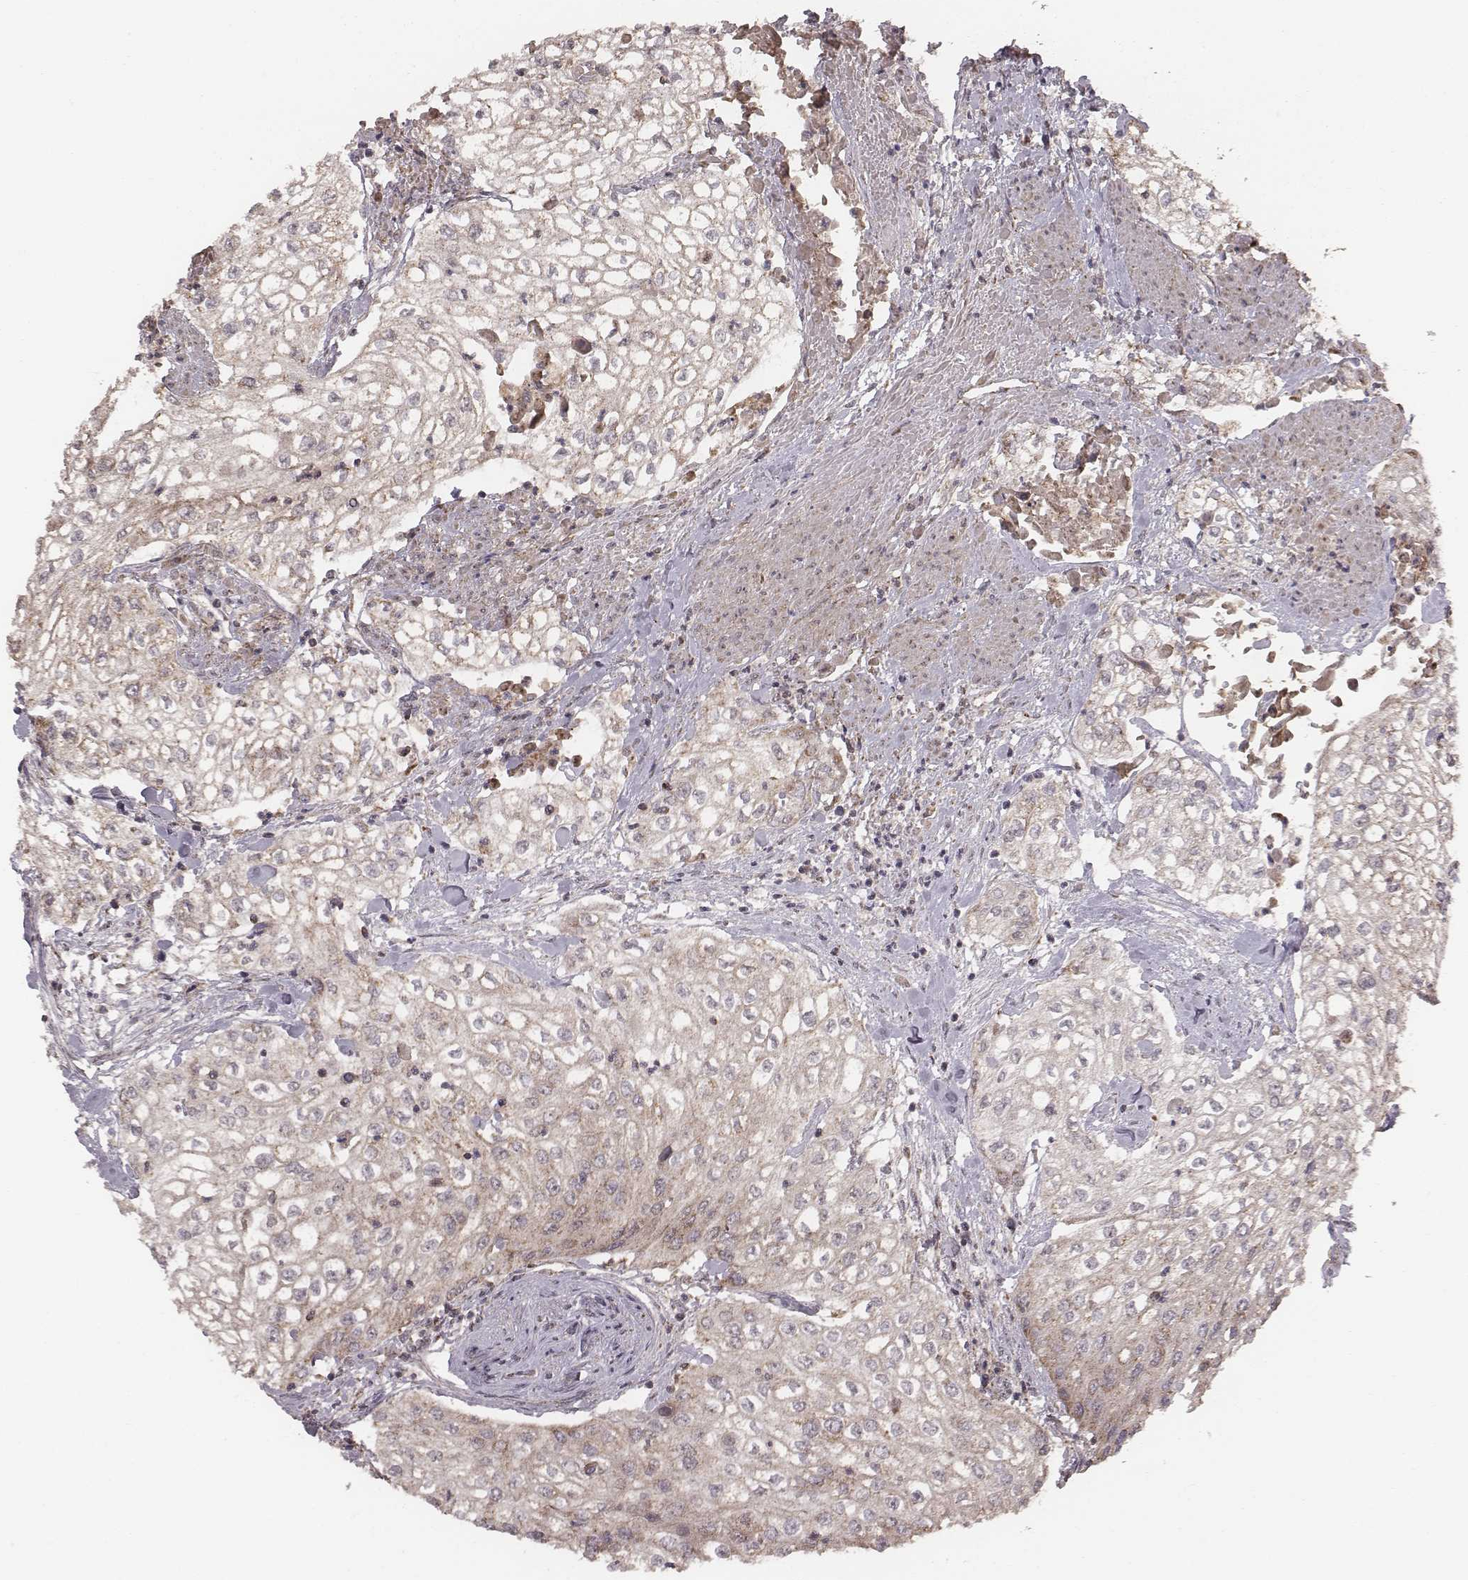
{"staining": {"intensity": "moderate", "quantity": "25%-75%", "location": "cytoplasmic/membranous"}, "tissue": "urothelial cancer", "cell_type": "Tumor cells", "image_type": "cancer", "snomed": [{"axis": "morphology", "description": "Urothelial carcinoma, High grade"}, {"axis": "topography", "description": "Urinary bladder"}], "caption": "High-power microscopy captured an immunohistochemistry (IHC) photomicrograph of urothelial carcinoma (high-grade), revealing moderate cytoplasmic/membranous staining in approximately 25%-75% of tumor cells. (Brightfield microscopy of DAB IHC at high magnification).", "gene": "PDCD2L", "patient": {"sex": "male", "age": 62}}